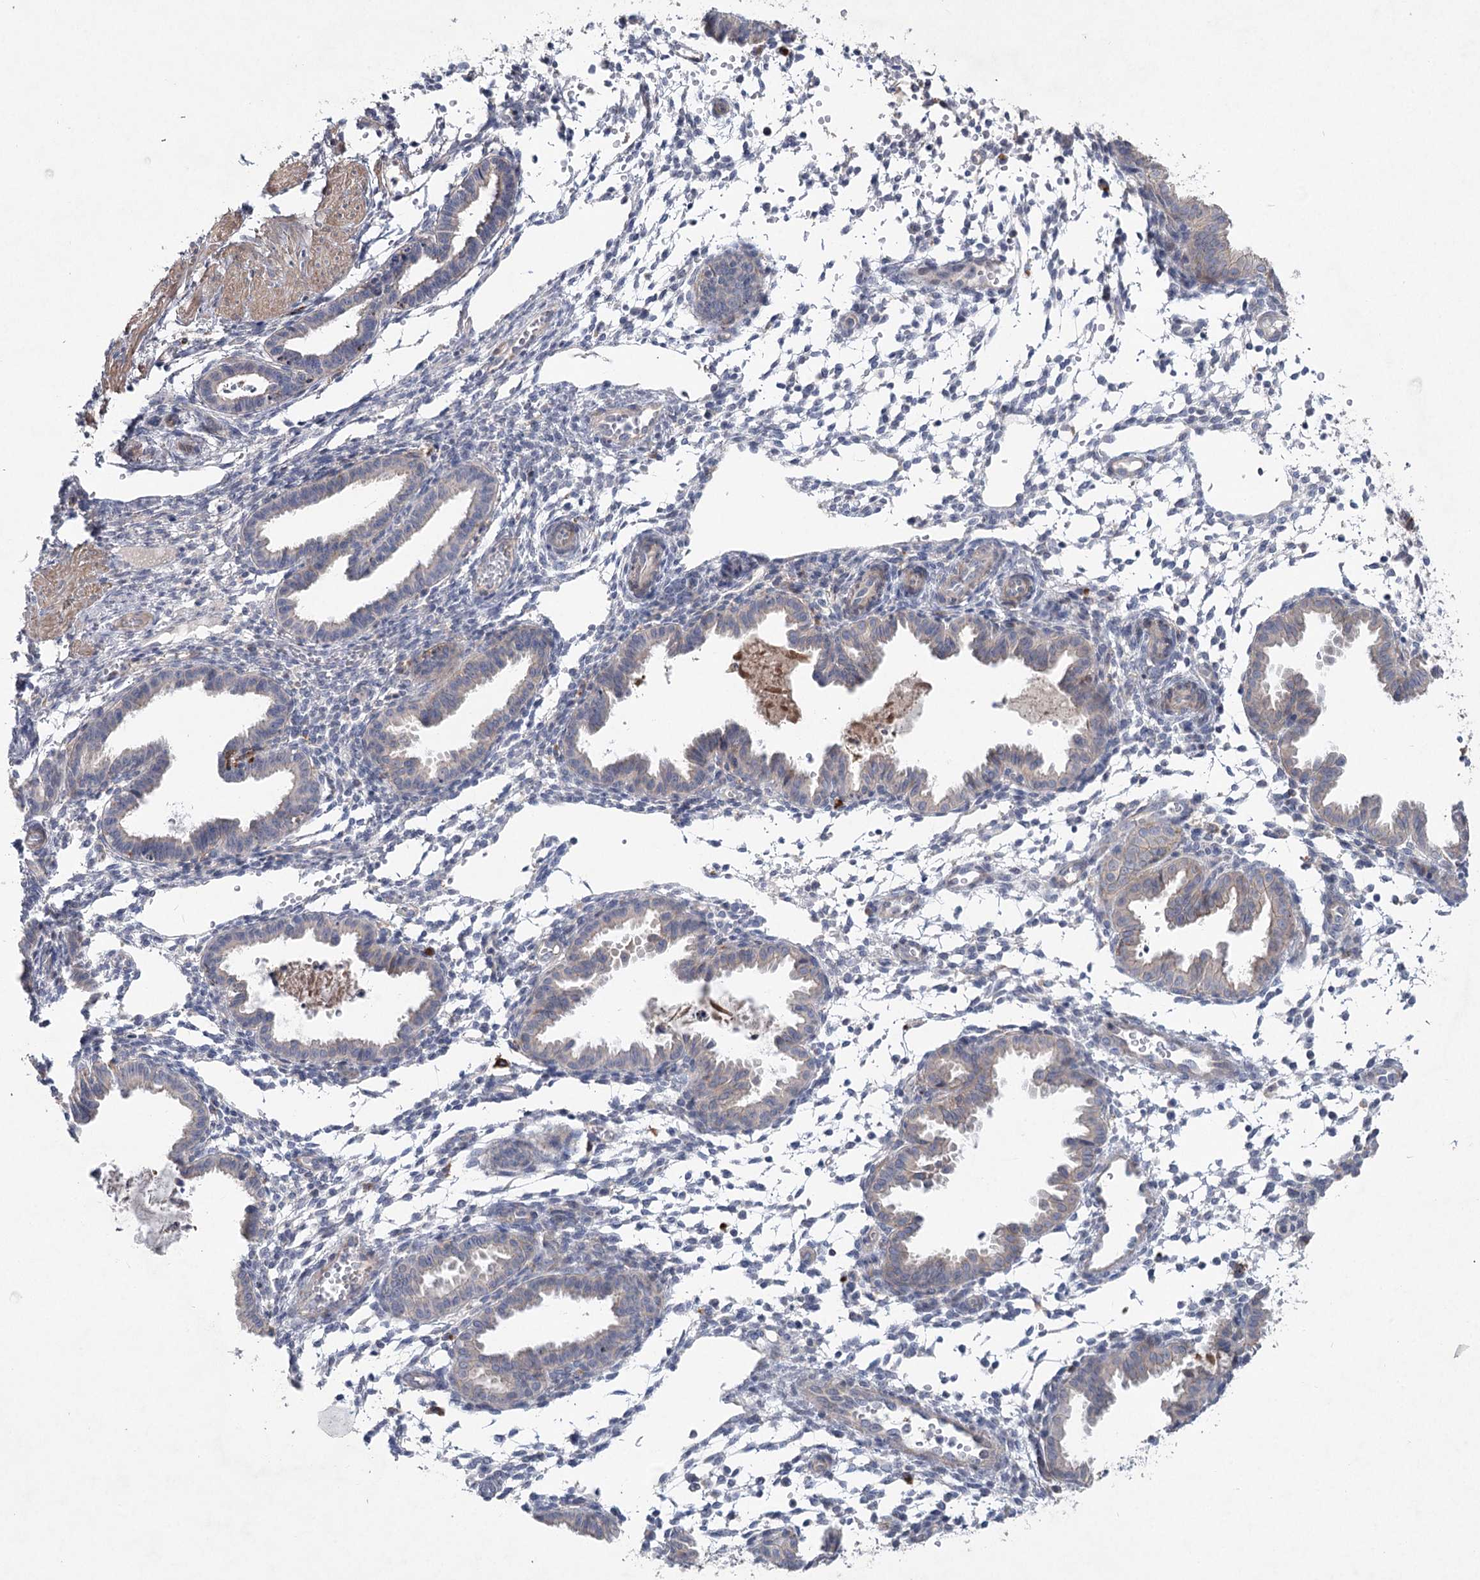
{"staining": {"intensity": "negative", "quantity": "none", "location": "none"}, "tissue": "endometrium", "cell_type": "Cells in endometrial stroma", "image_type": "normal", "snomed": [{"axis": "morphology", "description": "Normal tissue, NOS"}, {"axis": "topography", "description": "Endometrium"}], "caption": "This is an immunohistochemistry histopathology image of normal human endometrium. There is no positivity in cells in endometrial stroma.", "gene": "SCN11A", "patient": {"sex": "female", "age": 33}}